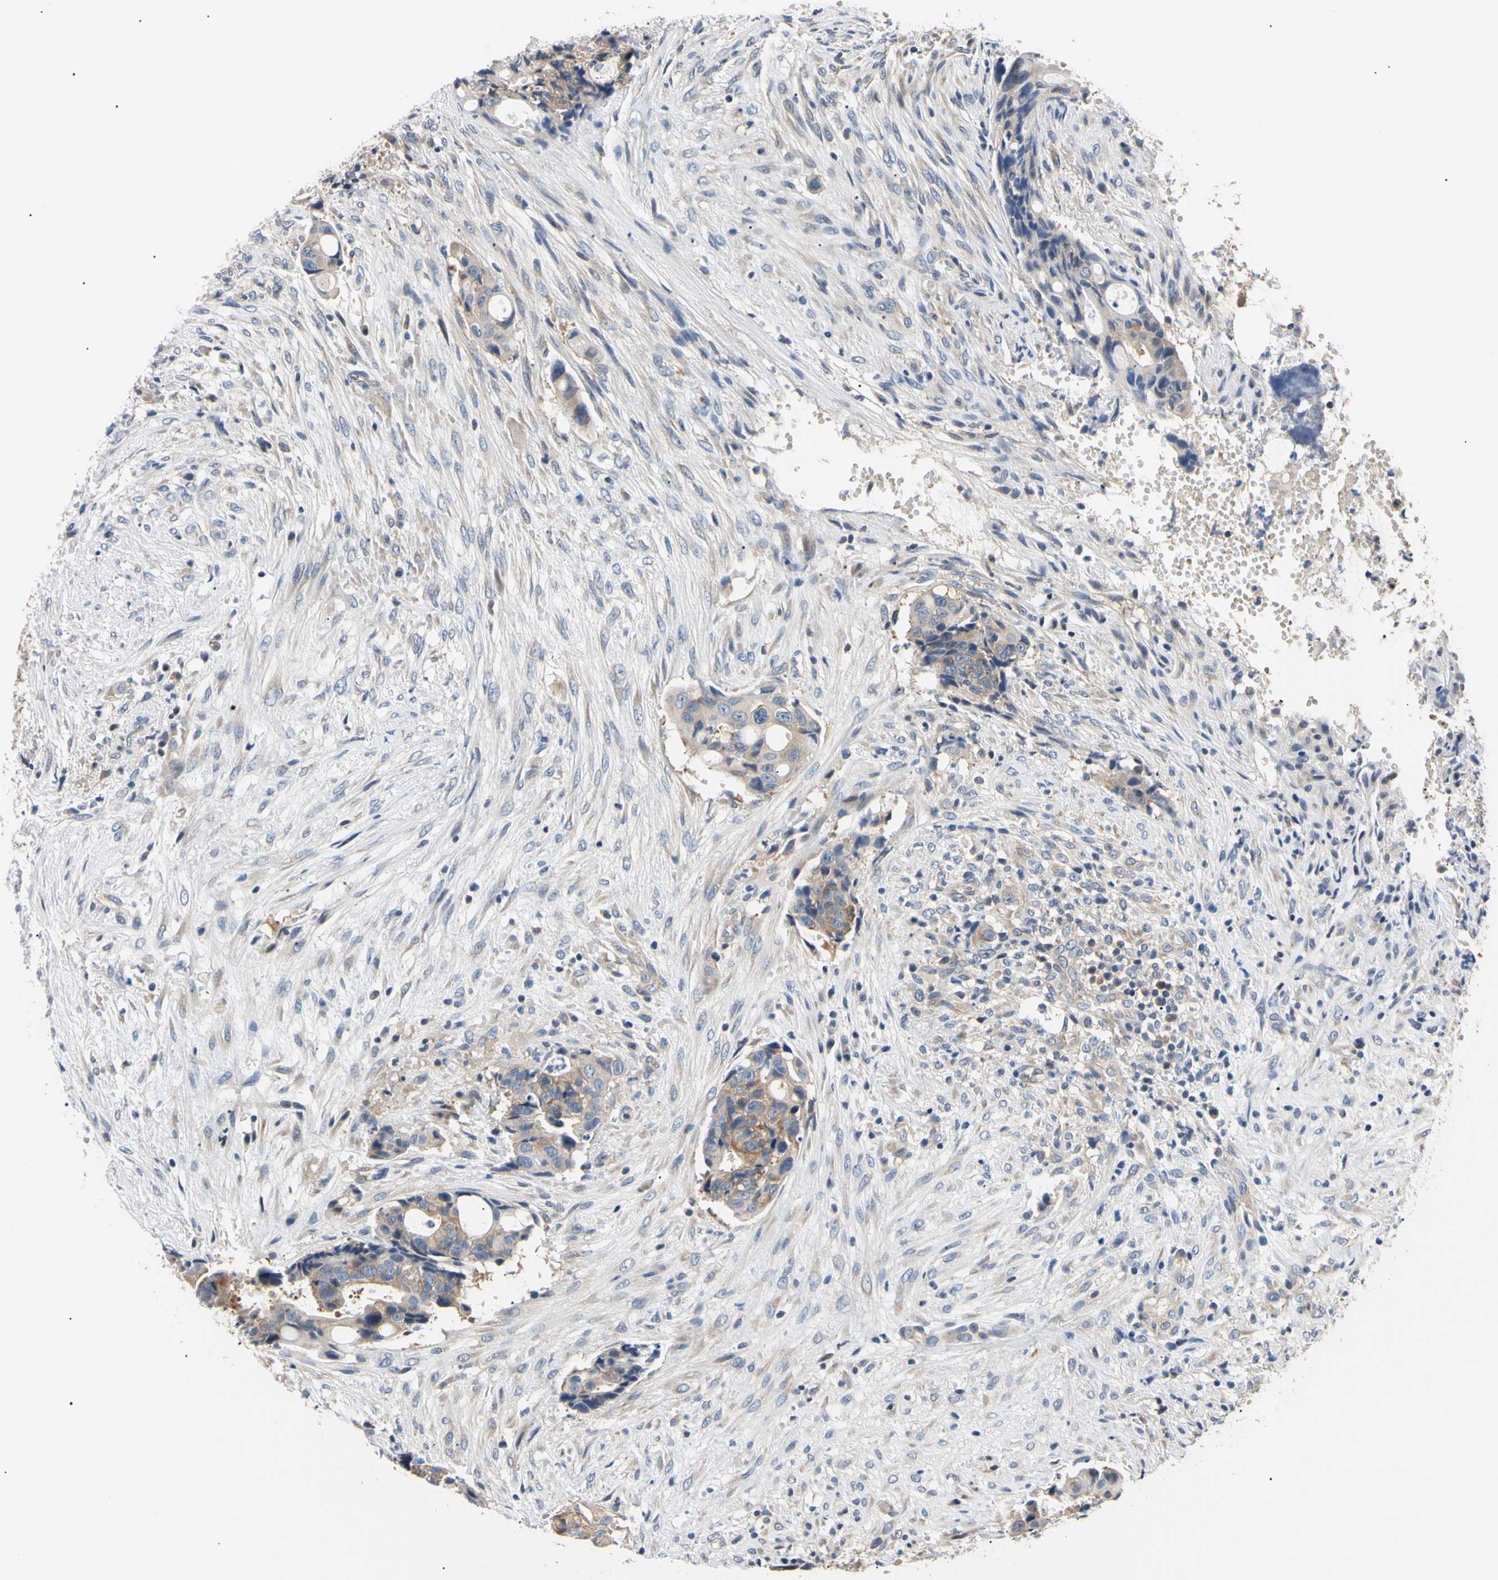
{"staining": {"intensity": "weak", "quantity": ">75%", "location": "cytoplasmic/membranous"}, "tissue": "colorectal cancer", "cell_type": "Tumor cells", "image_type": "cancer", "snomed": [{"axis": "morphology", "description": "Adenocarcinoma, NOS"}, {"axis": "topography", "description": "Colon"}], "caption": "Immunohistochemical staining of human adenocarcinoma (colorectal) exhibits low levels of weak cytoplasmic/membranous protein expression in about >75% of tumor cells.", "gene": "RARS1", "patient": {"sex": "female", "age": 57}}